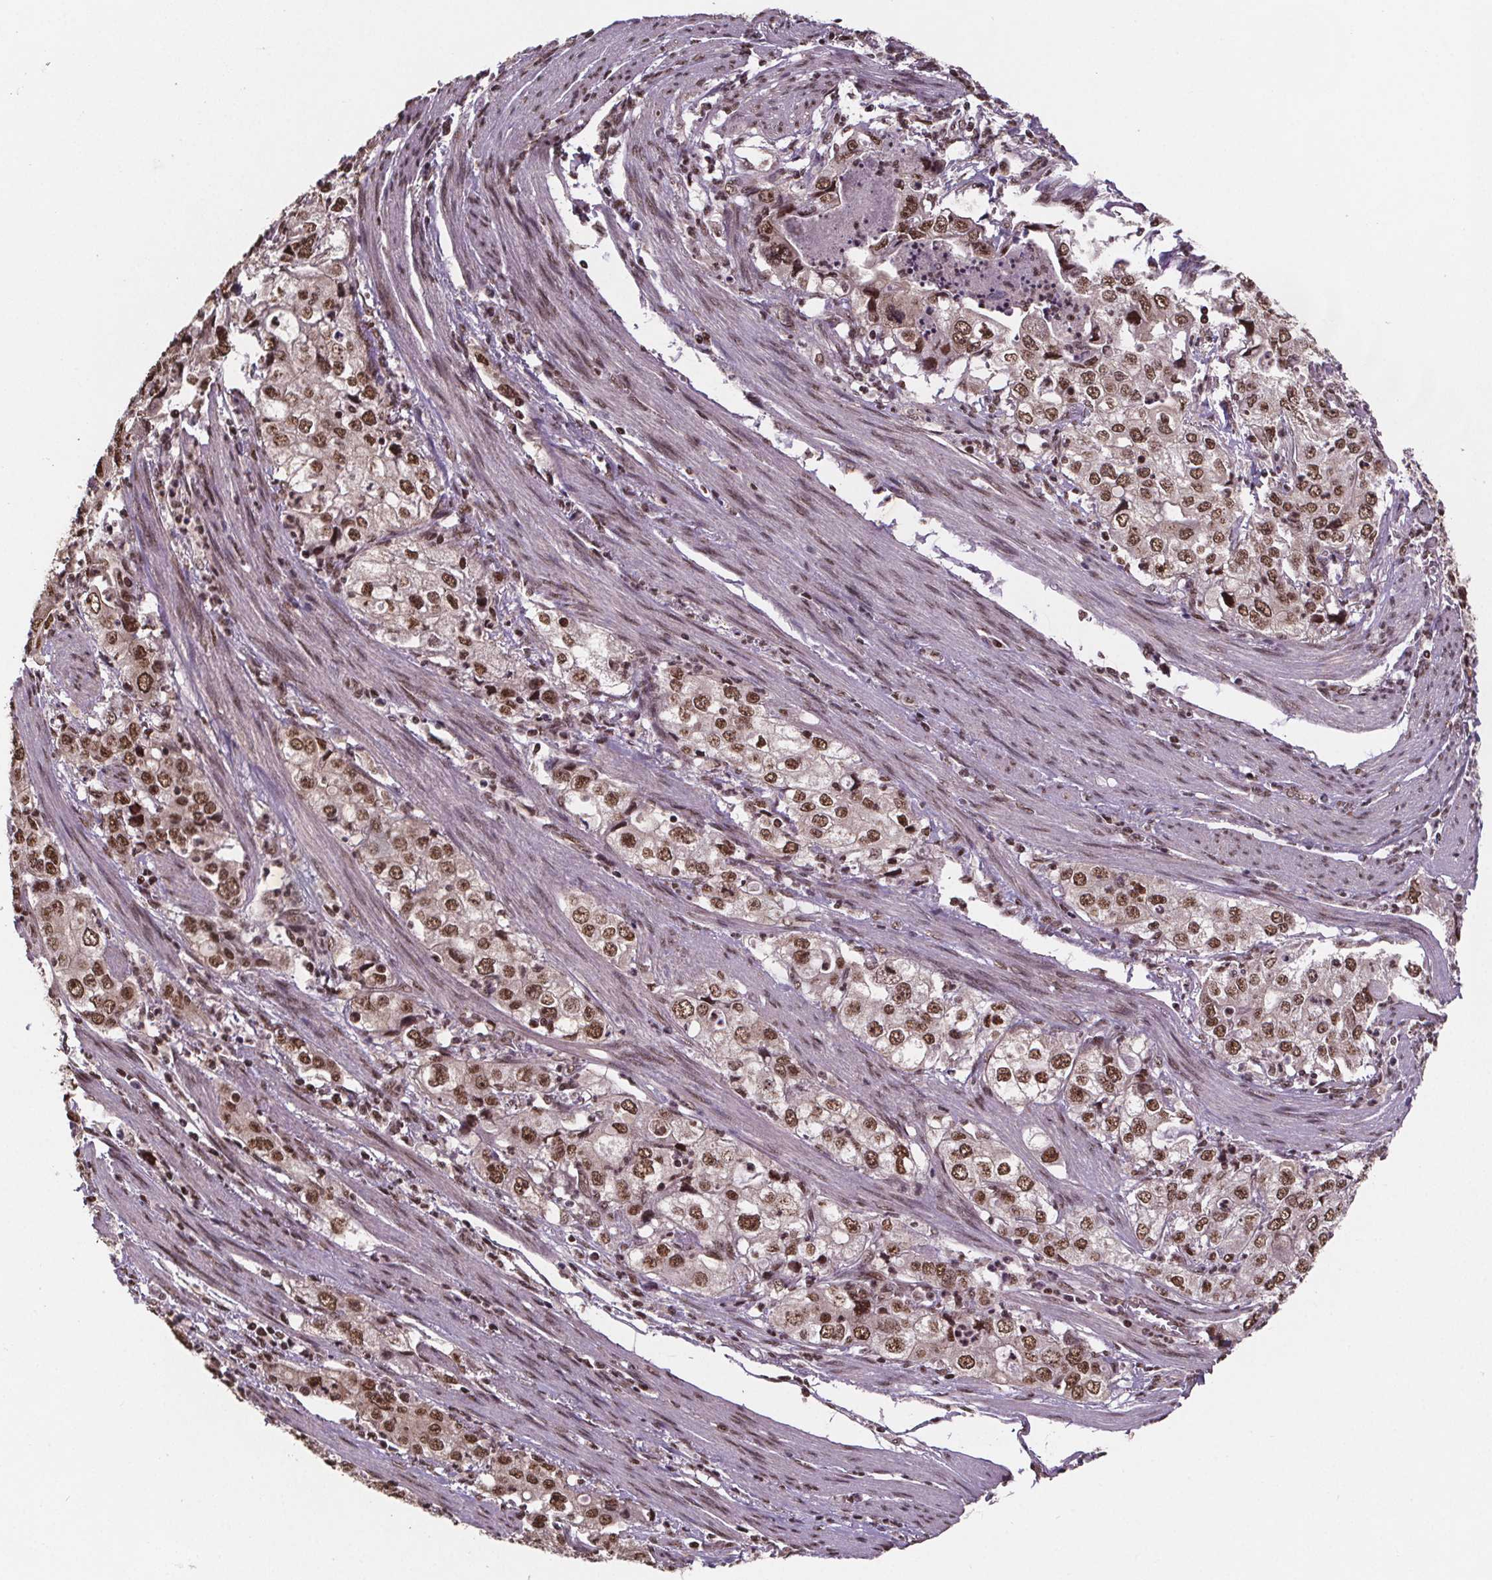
{"staining": {"intensity": "moderate", "quantity": ">75%", "location": "nuclear"}, "tissue": "stomach cancer", "cell_type": "Tumor cells", "image_type": "cancer", "snomed": [{"axis": "morphology", "description": "Adenocarcinoma, NOS"}, {"axis": "topography", "description": "Stomach, upper"}], "caption": "High-magnification brightfield microscopy of stomach cancer stained with DAB (3,3'-diaminobenzidine) (brown) and counterstained with hematoxylin (blue). tumor cells exhibit moderate nuclear positivity is appreciated in about>75% of cells.", "gene": "JARID2", "patient": {"sex": "male", "age": 75}}